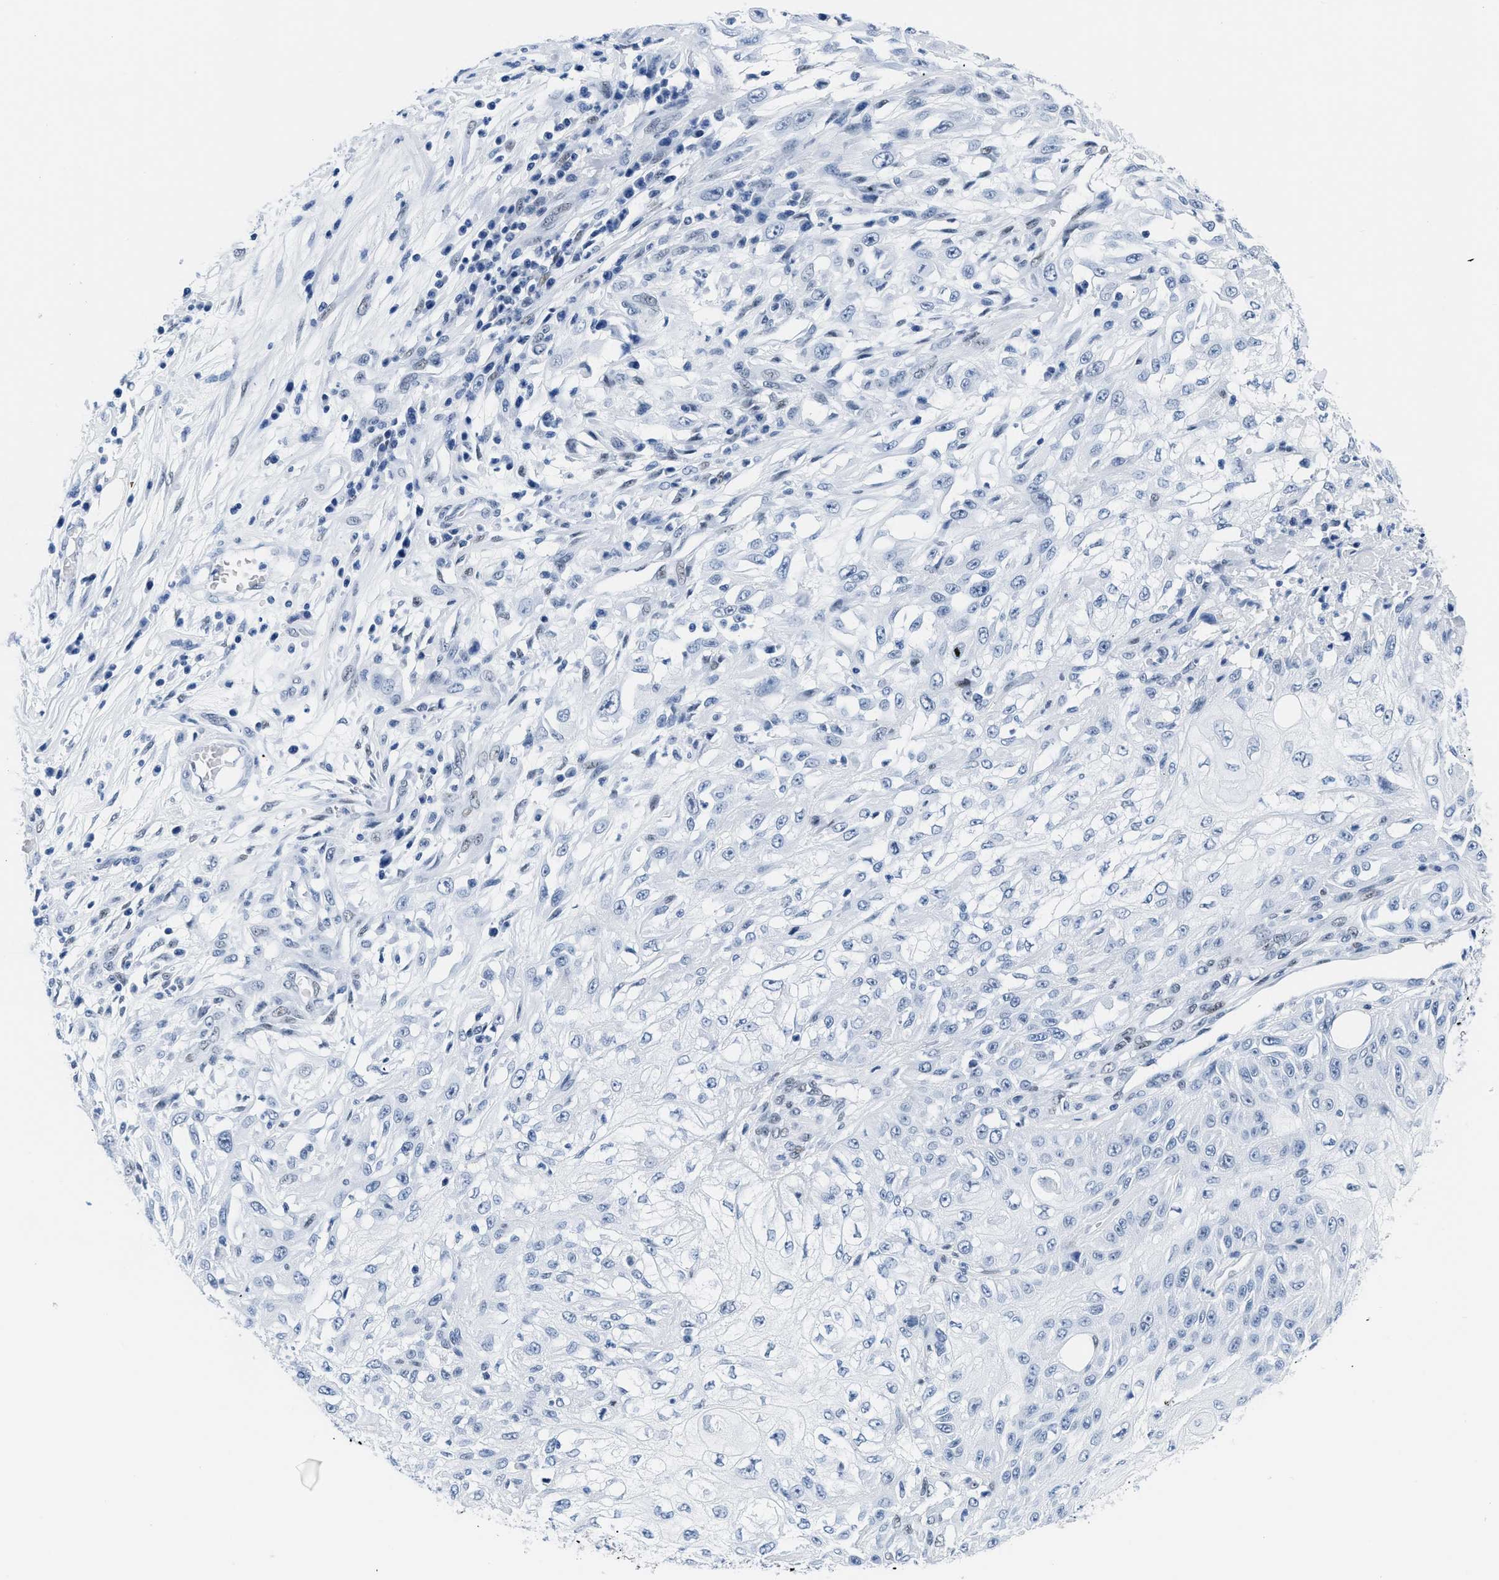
{"staining": {"intensity": "negative", "quantity": "none", "location": "none"}, "tissue": "skin cancer", "cell_type": "Tumor cells", "image_type": "cancer", "snomed": [{"axis": "morphology", "description": "Squamous cell carcinoma, NOS"}, {"axis": "morphology", "description": "Squamous cell carcinoma, metastatic, NOS"}, {"axis": "topography", "description": "Skin"}, {"axis": "topography", "description": "Lymph node"}], "caption": "Protein analysis of skin cancer demonstrates no significant expression in tumor cells.", "gene": "CTBP1", "patient": {"sex": "male", "age": 75}}